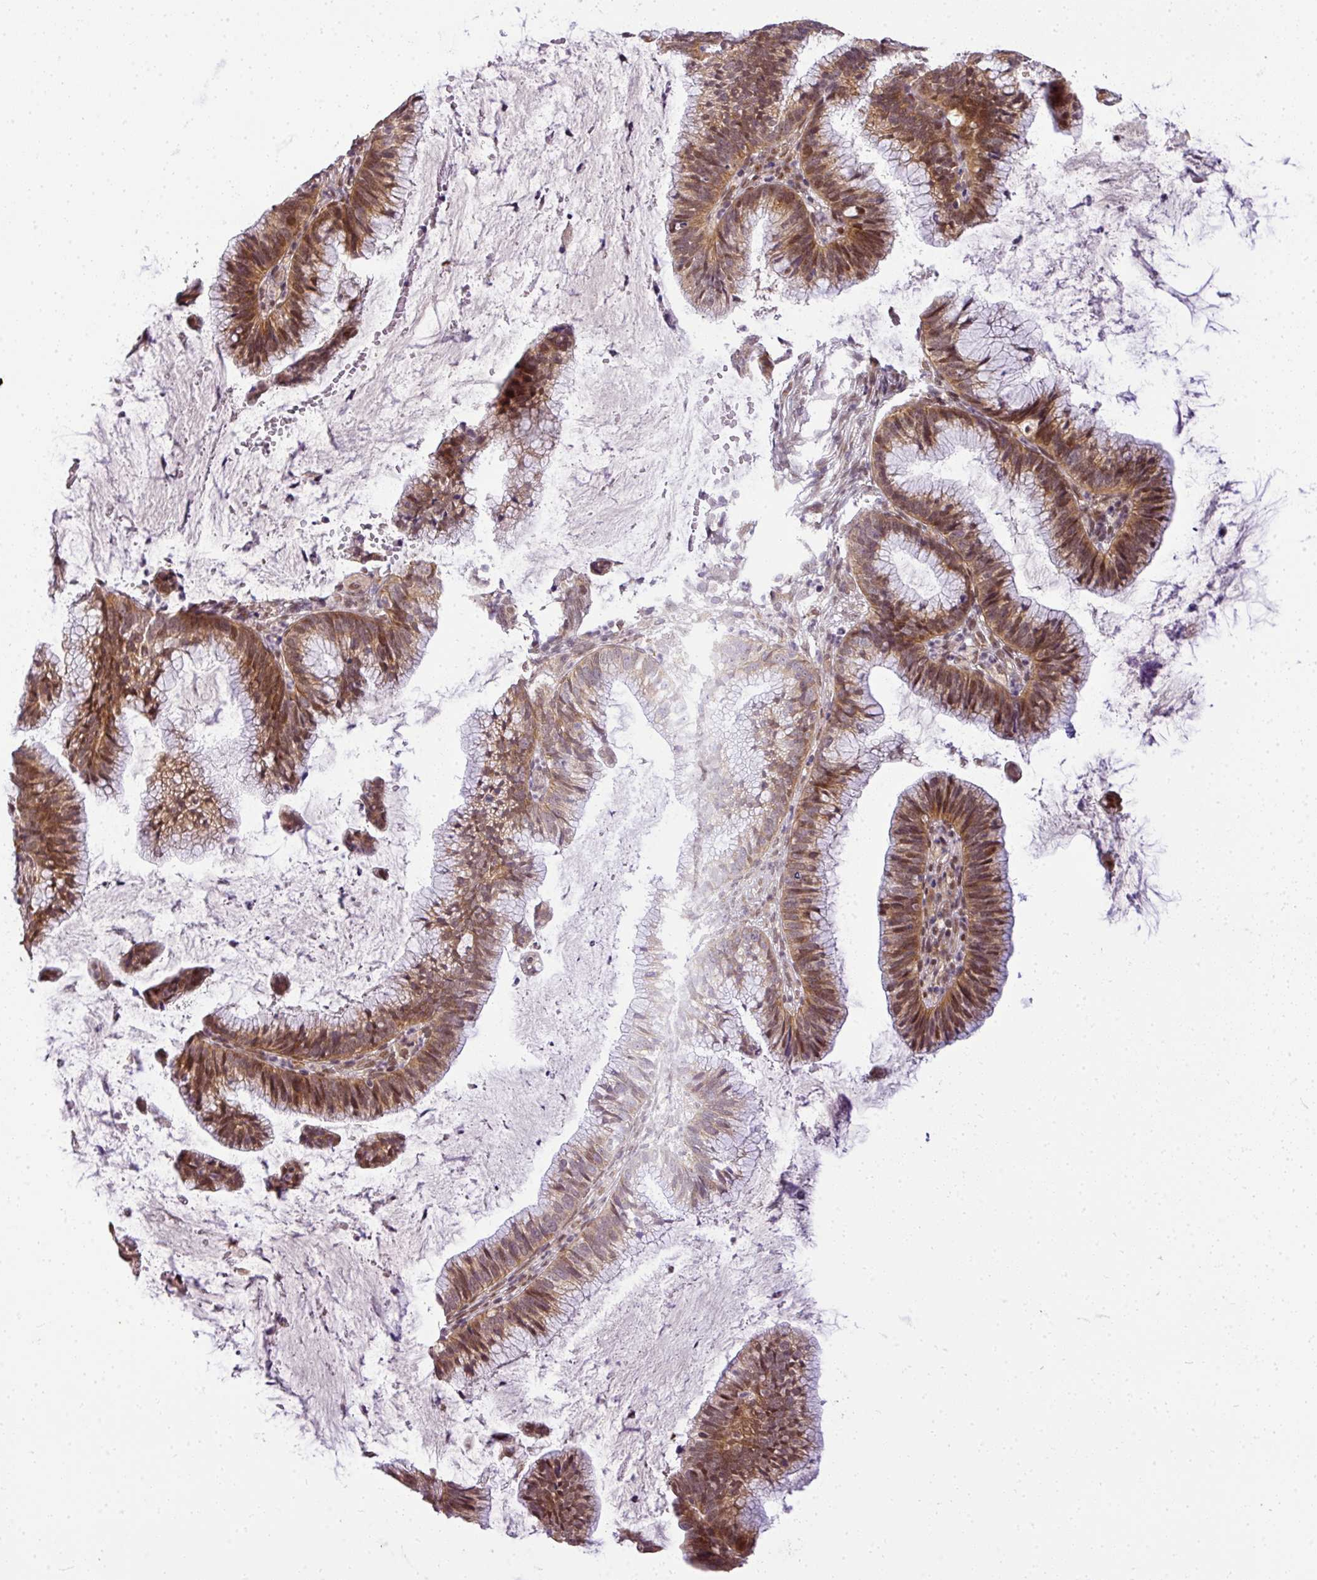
{"staining": {"intensity": "moderate", "quantity": ">75%", "location": "cytoplasmic/membranous,nuclear"}, "tissue": "cervical cancer", "cell_type": "Tumor cells", "image_type": "cancer", "snomed": [{"axis": "morphology", "description": "Adenocarcinoma, NOS"}, {"axis": "topography", "description": "Cervix"}], "caption": "Immunohistochemistry (IHC) of human adenocarcinoma (cervical) reveals medium levels of moderate cytoplasmic/membranous and nuclear positivity in approximately >75% of tumor cells.", "gene": "C1orf226", "patient": {"sex": "female", "age": 36}}